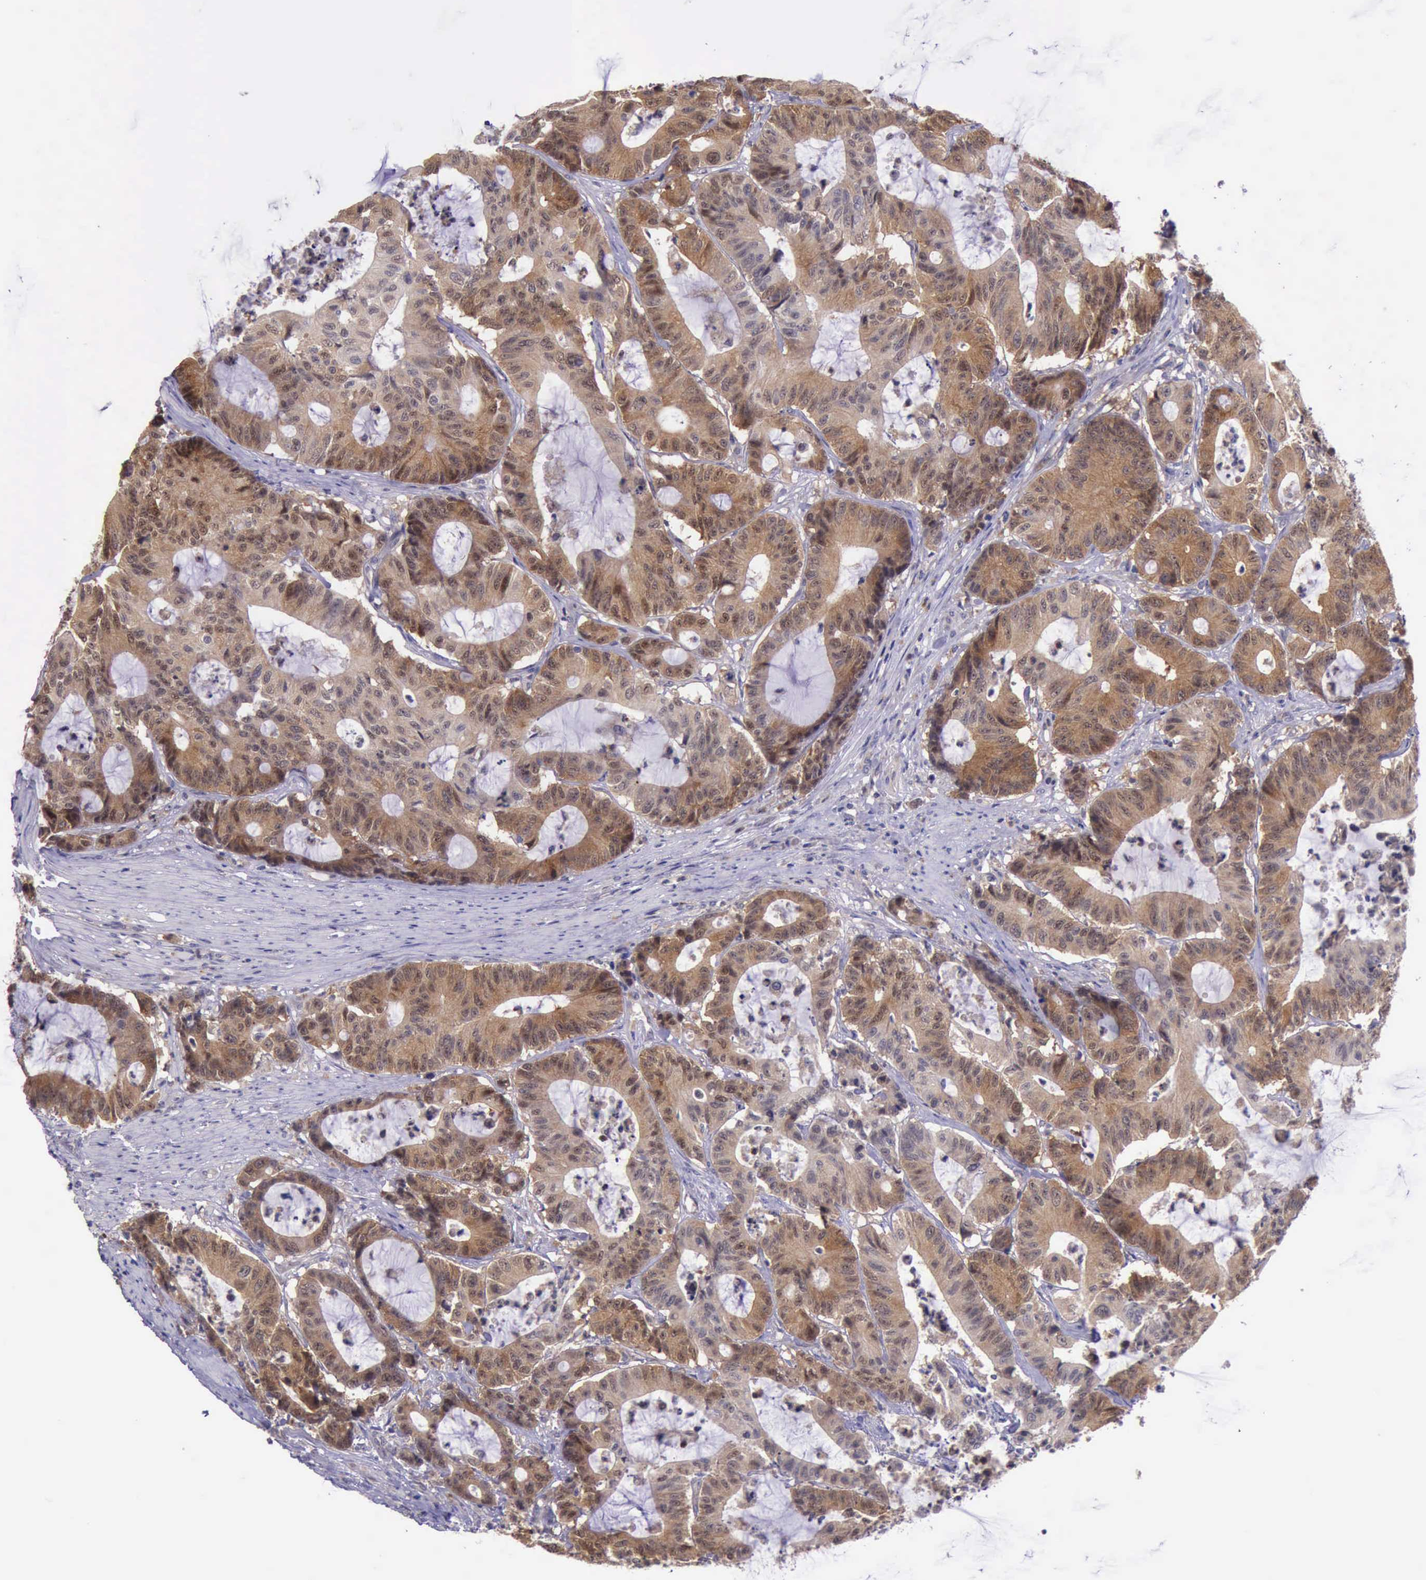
{"staining": {"intensity": "moderate", "quantity": ">75%", "location": "cytoplasmic/membranous"}, "tissue": "colorectal cancer", "cell_type": "Tumor cells", "image_type": "cancer", "snomed": [{"axis": "morphology", "description": "Adenocarcinoma, NOS"}, {"axis": "topography", "description": "Colon"}], "caption": "Adenocarcinoma (colorectal) stained with a protein marker shows moderate staining in tumor cells.", "gene": "PLEK2", "patient": {"sex": "female", "age": 84}}